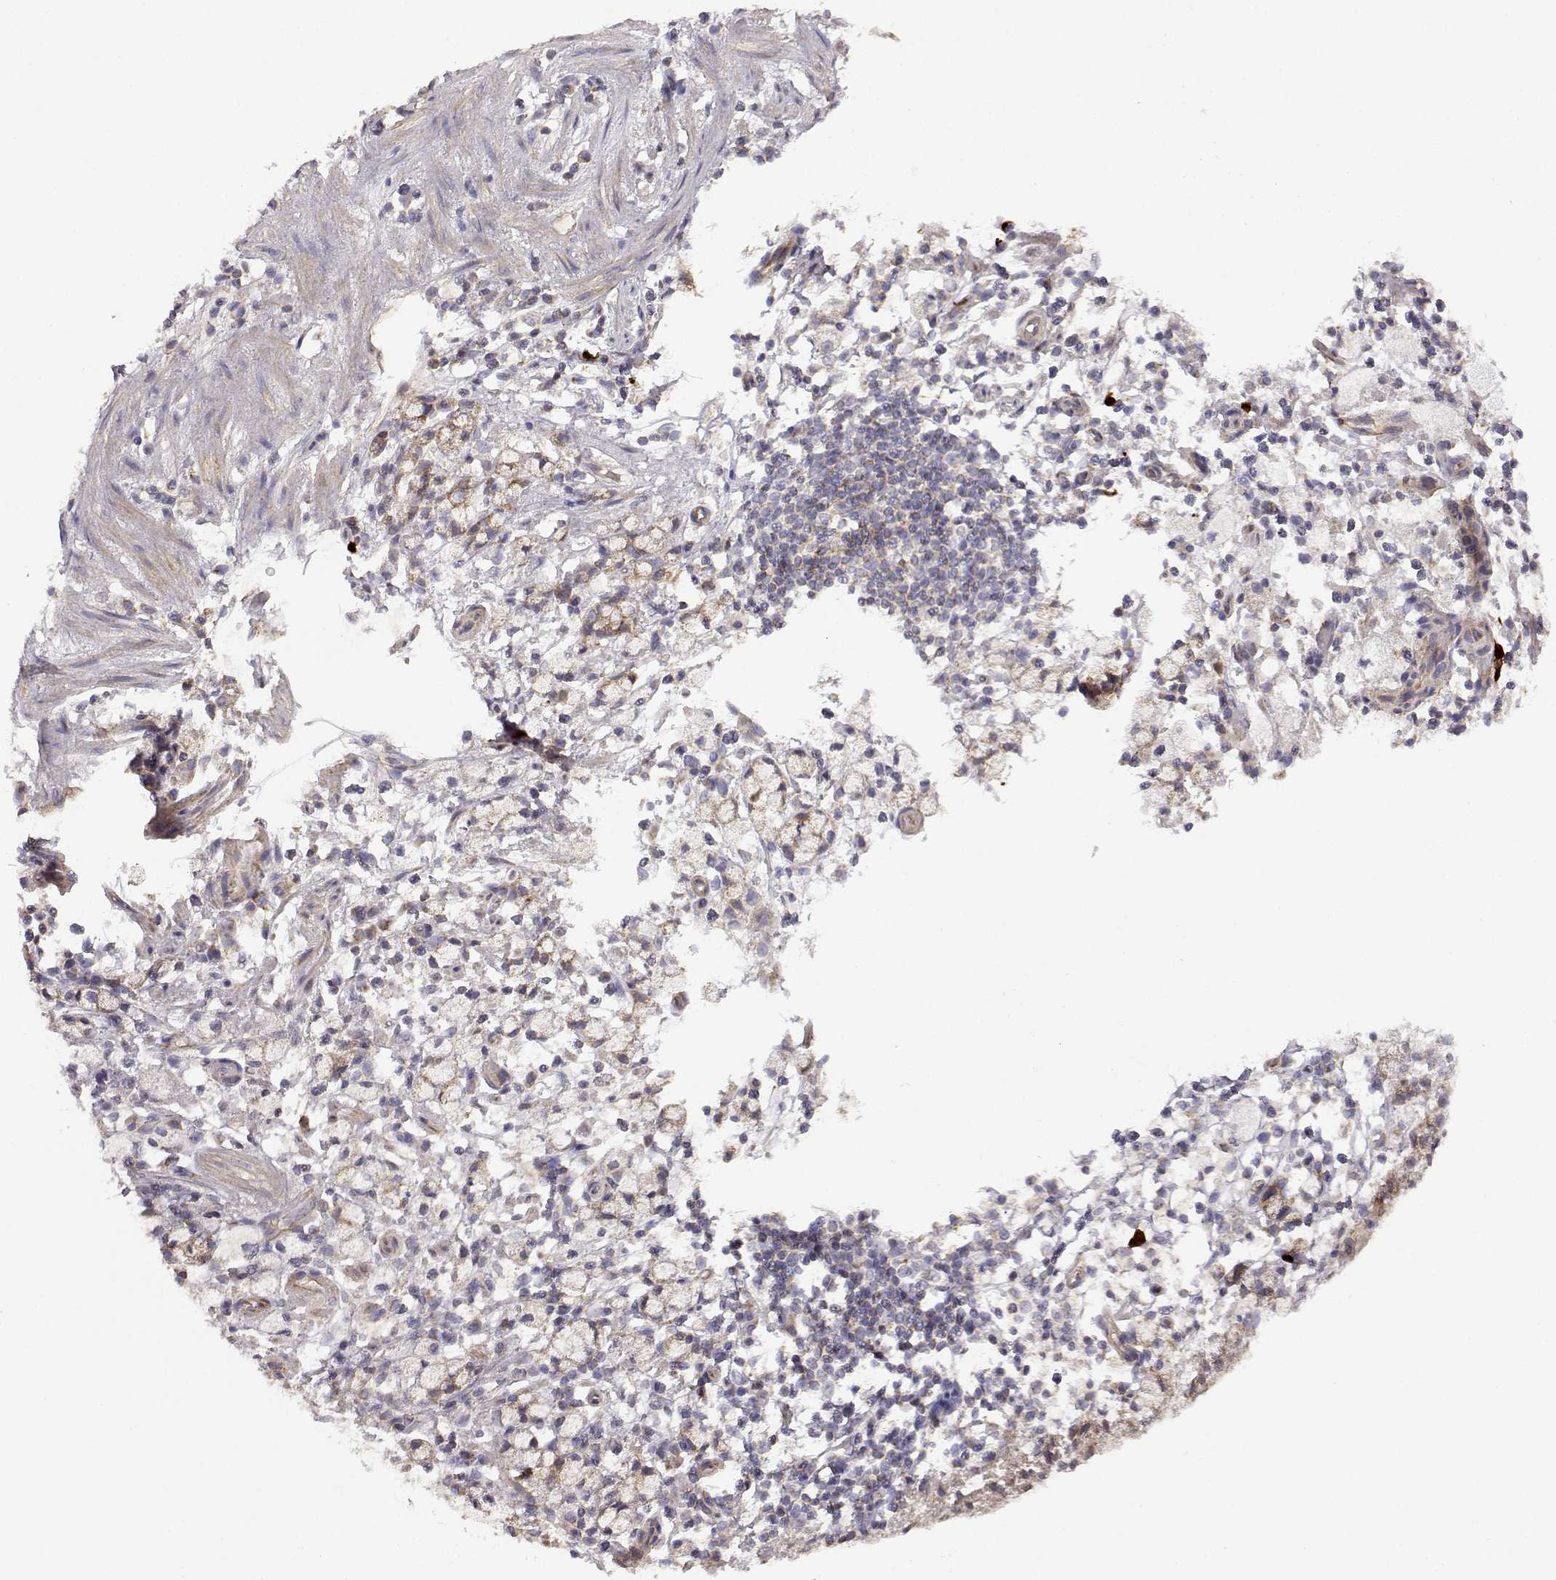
{"staining": {"intensity": "moderate", "quantity": "<25%", "location": "cytoplasmic/membranous"}, "tissue": "stomach cancer", "cell_type": "Tumor cells", "image_type": "cancer", "snomed": [{"axis": "morphology", "description": "Adenocarcinoma, NOS"}, {"axis": "topography", "description": "Stomach"}], "caption": "Immunohistochemical staining of stomach cancer reveals low levels of moderate cytoplasmic/membranous expression in approximately <25% of tumor cells. Nuclei are stained in blue.", "gene": "DDC", "patient": {"sex": "male", "age": 58}}